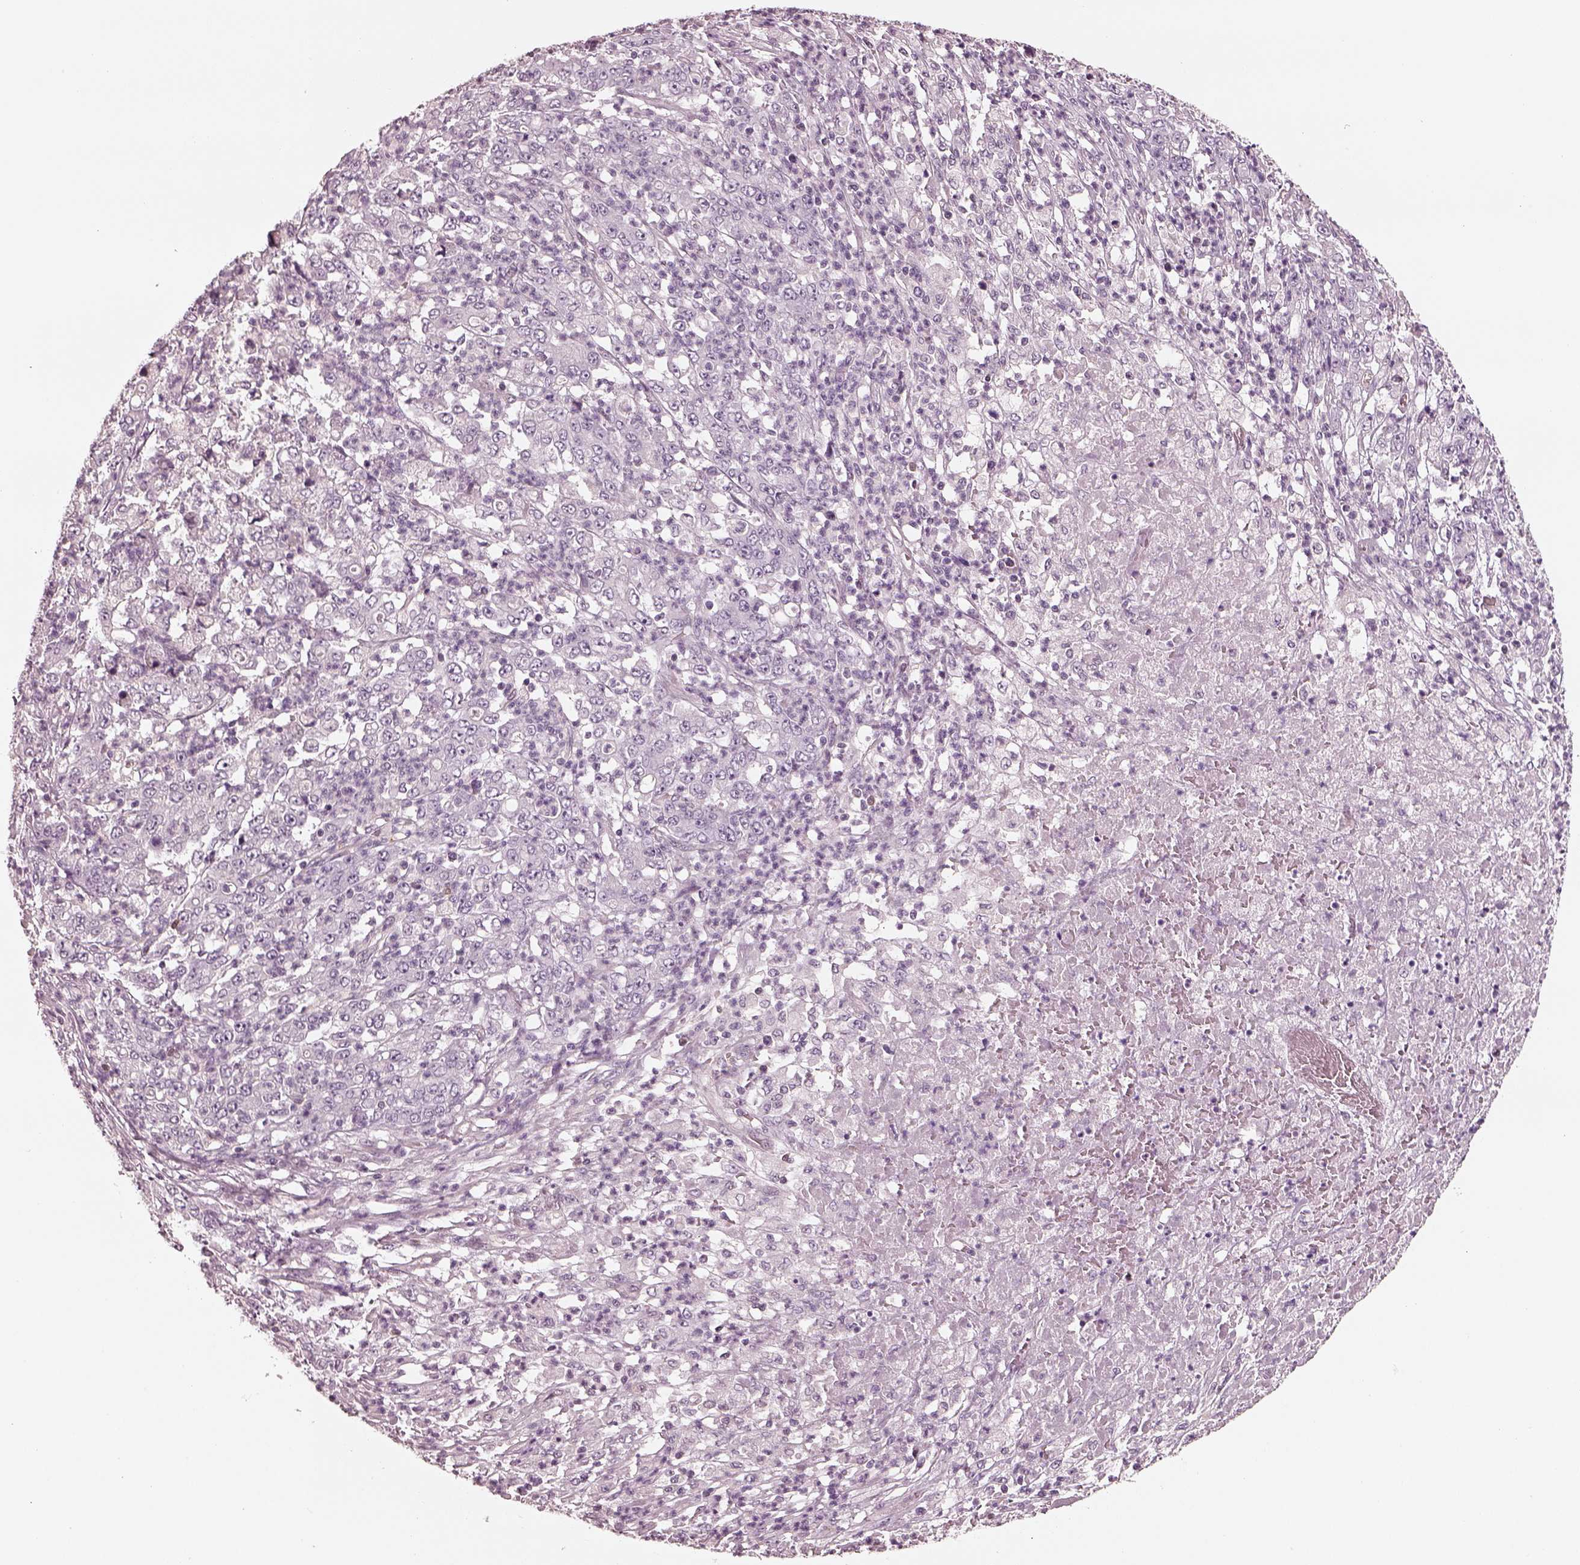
{"staining": {"intensity": "negative", "quantity": "none", "location": "none"}, "tissue": "stomach cancer", "cell_type": "Tumor cells", "image_type": "cancer", "snomed": [{"axis": "morphology", "description": "Adenocarcinoma, NOS"}, {"axis": "topography", "description": "Stomach, lower"}], "caption": "High magnification brightfield microscopy of adenocarcinoma (stomach) stained with DAB (brown) and counterstained with hematoxylin (blue): tumor cells show no significant expression. The staining is performed using DAB brown chromogen with nuclei counter-stained in using hematoxylin.", "gene": "EGR4", "patient": {"sex": "female", "age": 71}}